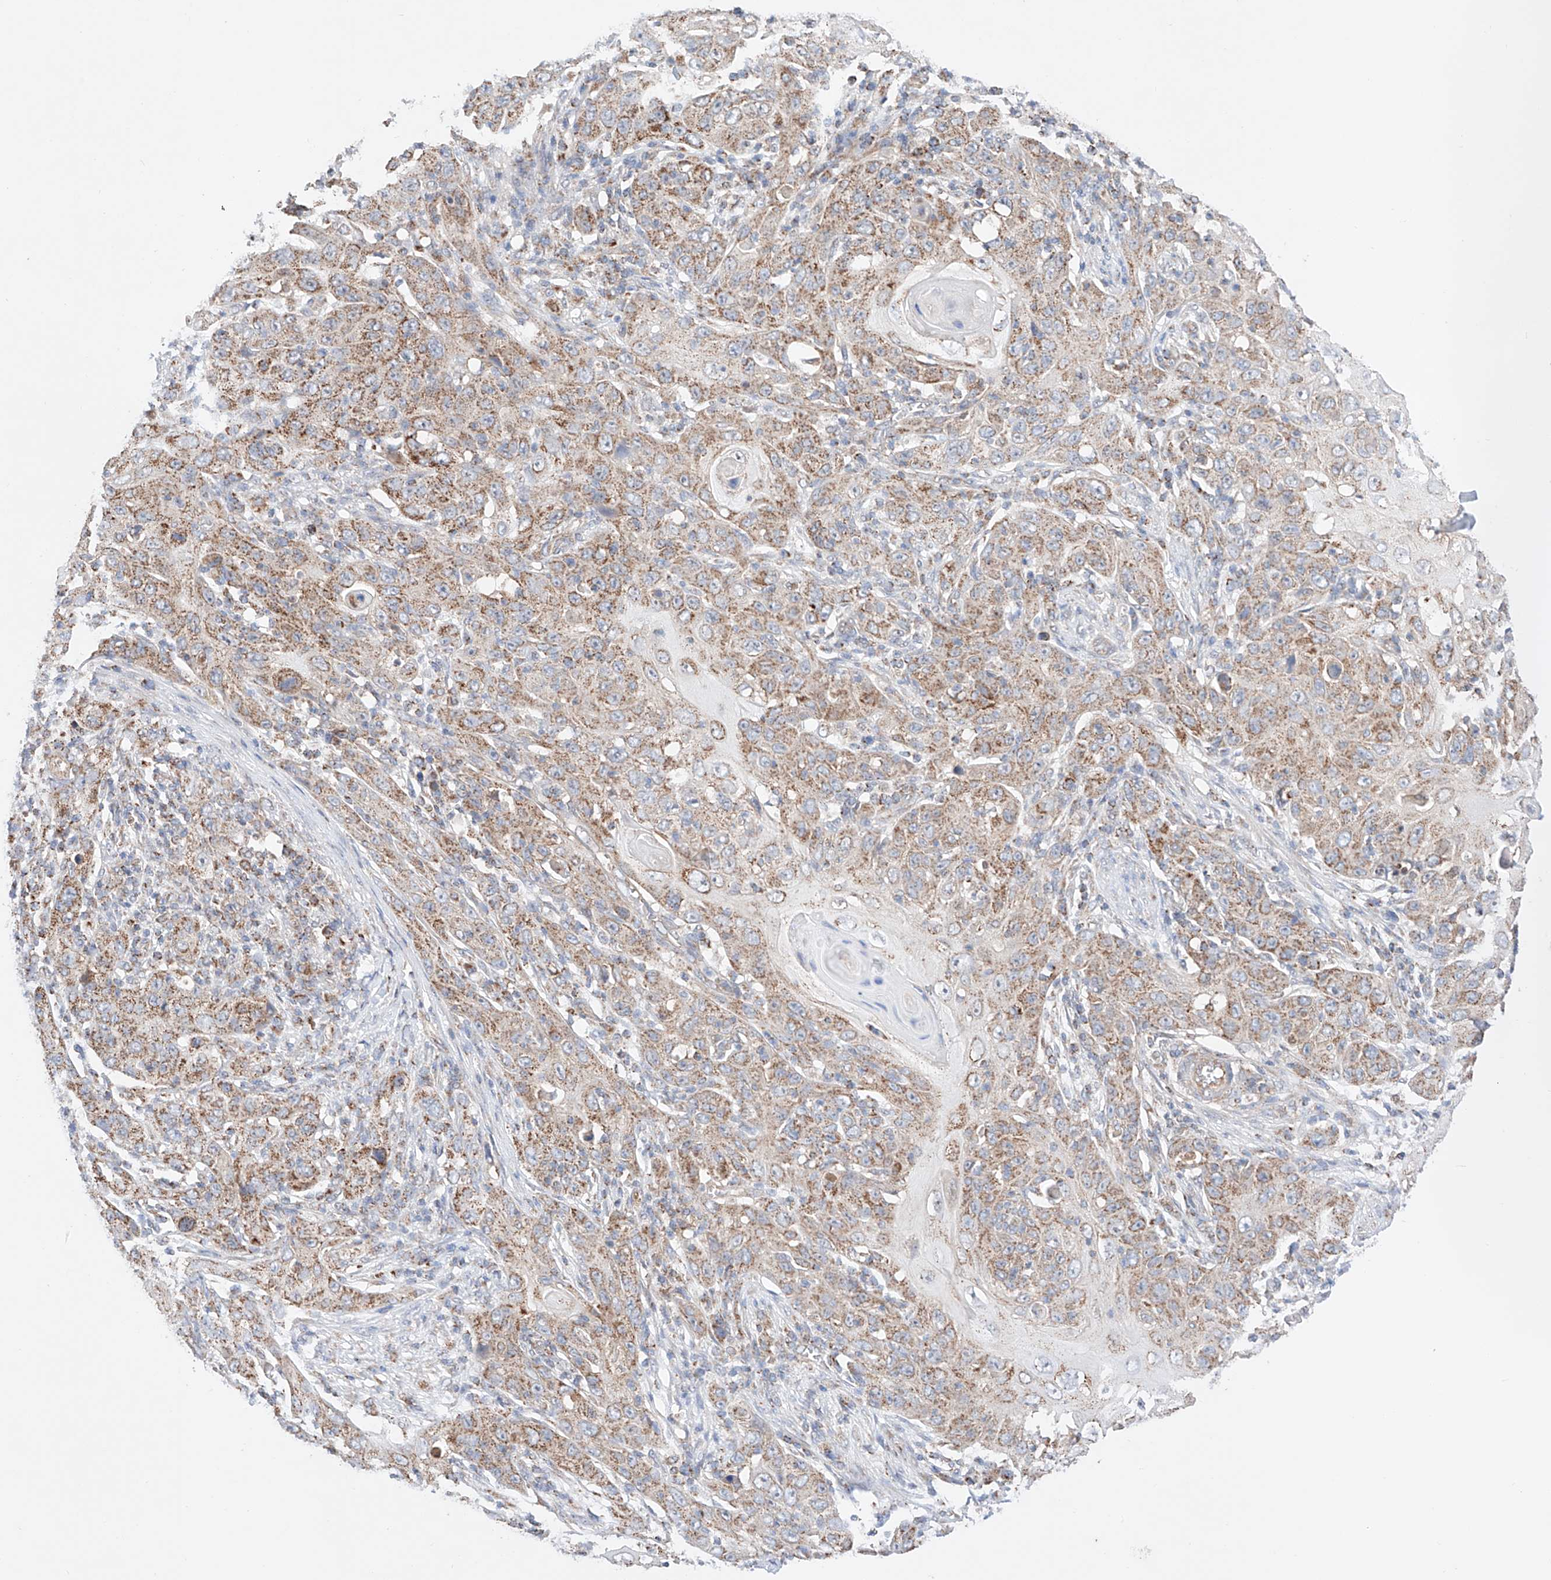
{"staining": {"intensity": "moderate", "quantity": "25%-75%", "location": "cytoplasmic/membranous"}, "tissue": "skin cancer", "cell_type": "Tumor cells", "image_type": "cancer", "snomed": [{"axis": "morphology", "description": "Squamous cell carcinoma, NOS"}, {"axis": "topography", "description": "Skin"}], "caption": "Immunohistochemistry (IHC) of human skin cancer displays medium levels of moderate cytoplasmic/membranous expression in about 25%-75% of tumor cells. The staining is performed using DAB brown chromogen to label protein expression. The nuclei are counter-stained blue using hematoxylin.", "gene": "KTI12", "patient": {"sex": "female", "age": 88}}